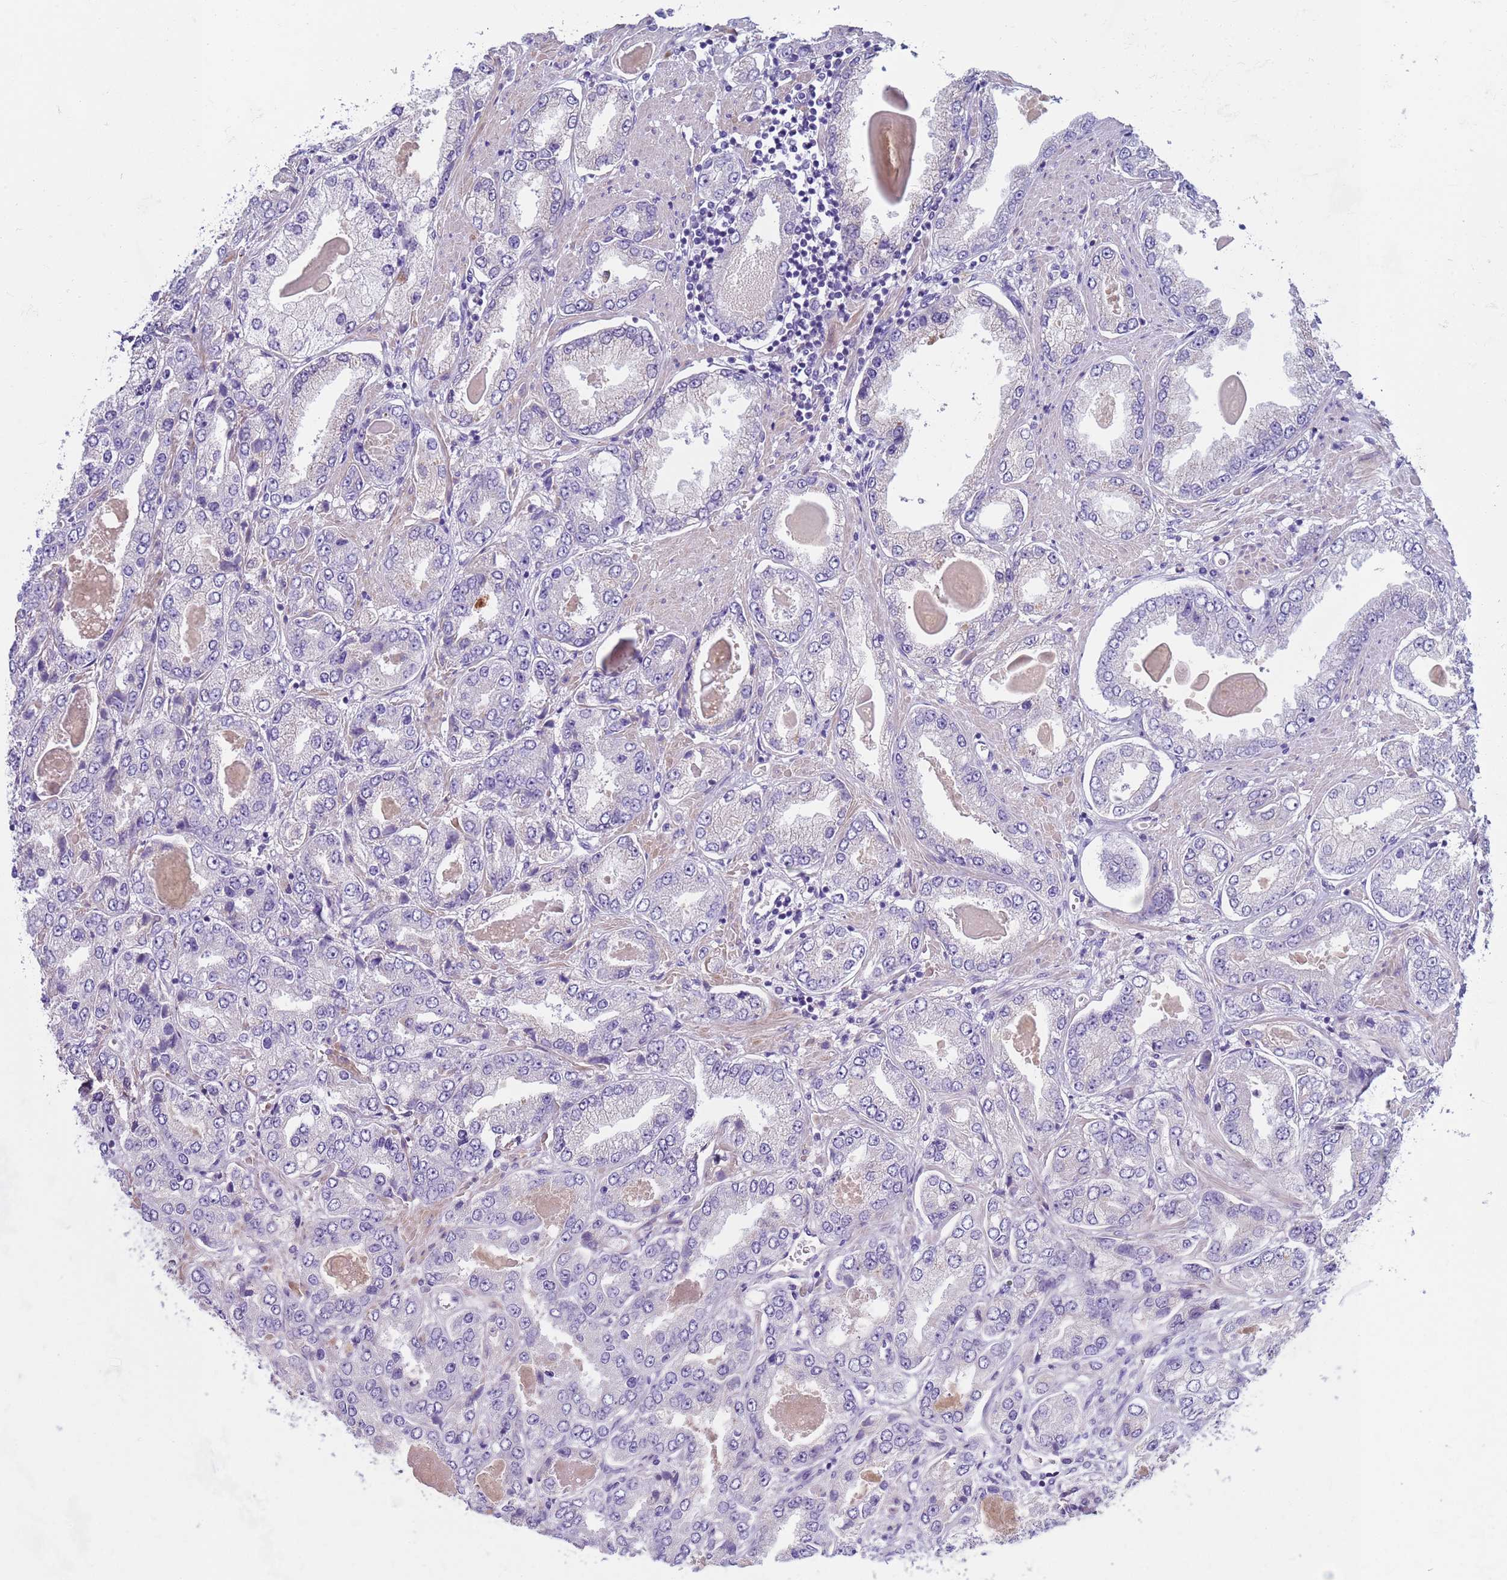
{"staining": {"intensity": "negative", "quantity": "none", "location": "none"}, "tissue": "prostate cancer", "cell_type": "Tumor cells", "image_type": "cancer", "snomed": [{"axis": "morphology", "description": "Adenocarcinoma, High grade"}, {"axis": "topography", "description": "Prostate"}], "caption": "Immunohistochemistry photomicrograph of human prostate adenocarcinoma (high-grade) stained for a protein (brown), which exhibits no staining in tumor cells.", "gene": "TRIM51", "patient": {"sex": "male", "age": 68}}